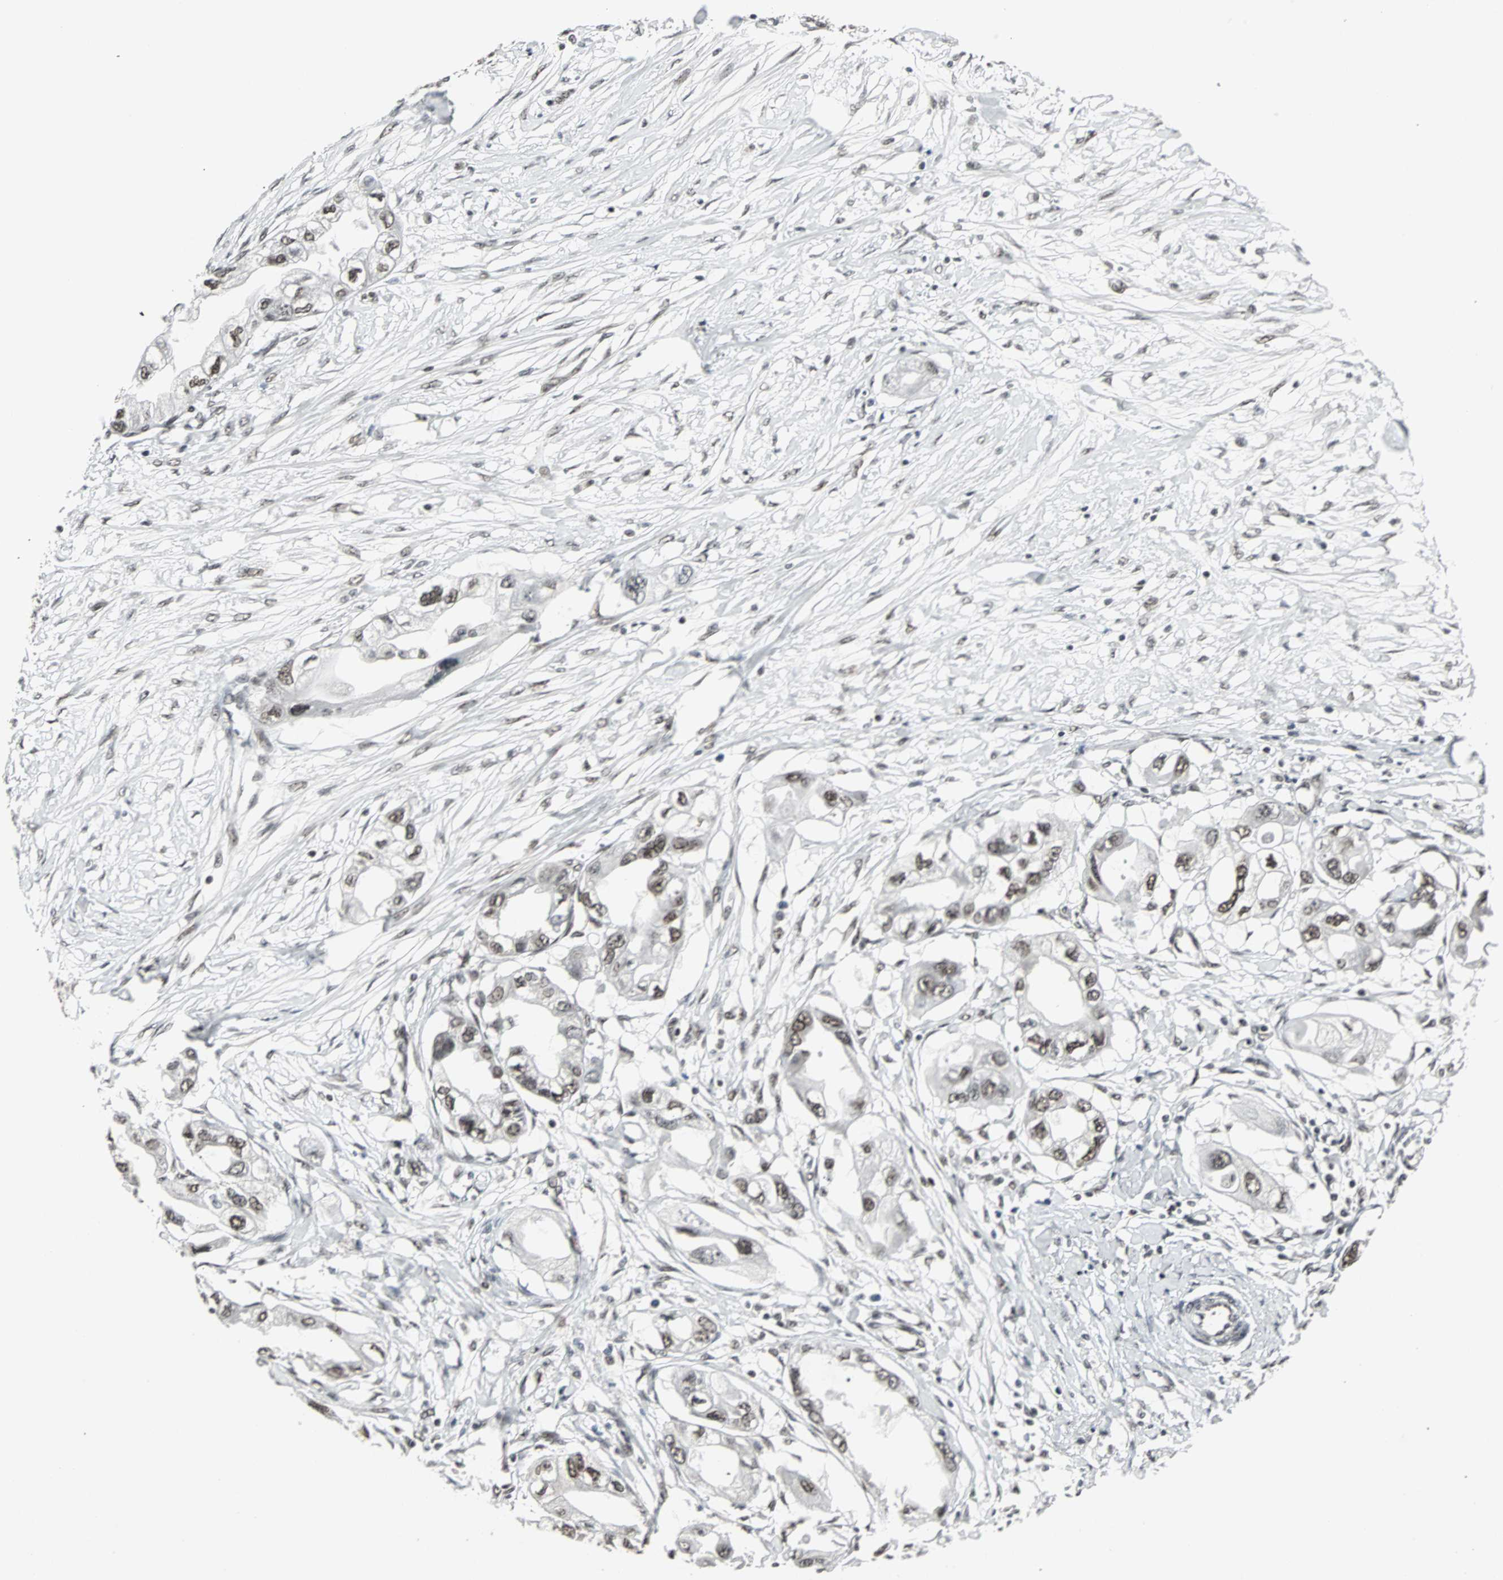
{"staining": {"intensity": "weak", "quantity": ">75%", "location": "nuclear"}, "tissue": "endometrial cancer", "cell_type": "Tumor cells", "image_type": "cancer", "snomed": [{"axis": "morphology", "description": "Adenocarcinoma, NOS"}, {"axis": "topography", "description": "Endometrium"}], "caption": "A high-resolution histopathology image shows immunohistochemistry staining of endometrial adenocarcinoma, which shows weak nuclear expression in approximately >75% of tumor cells.", "gene": "PNKP", "patient": {"sex": "female", "age": 67}}